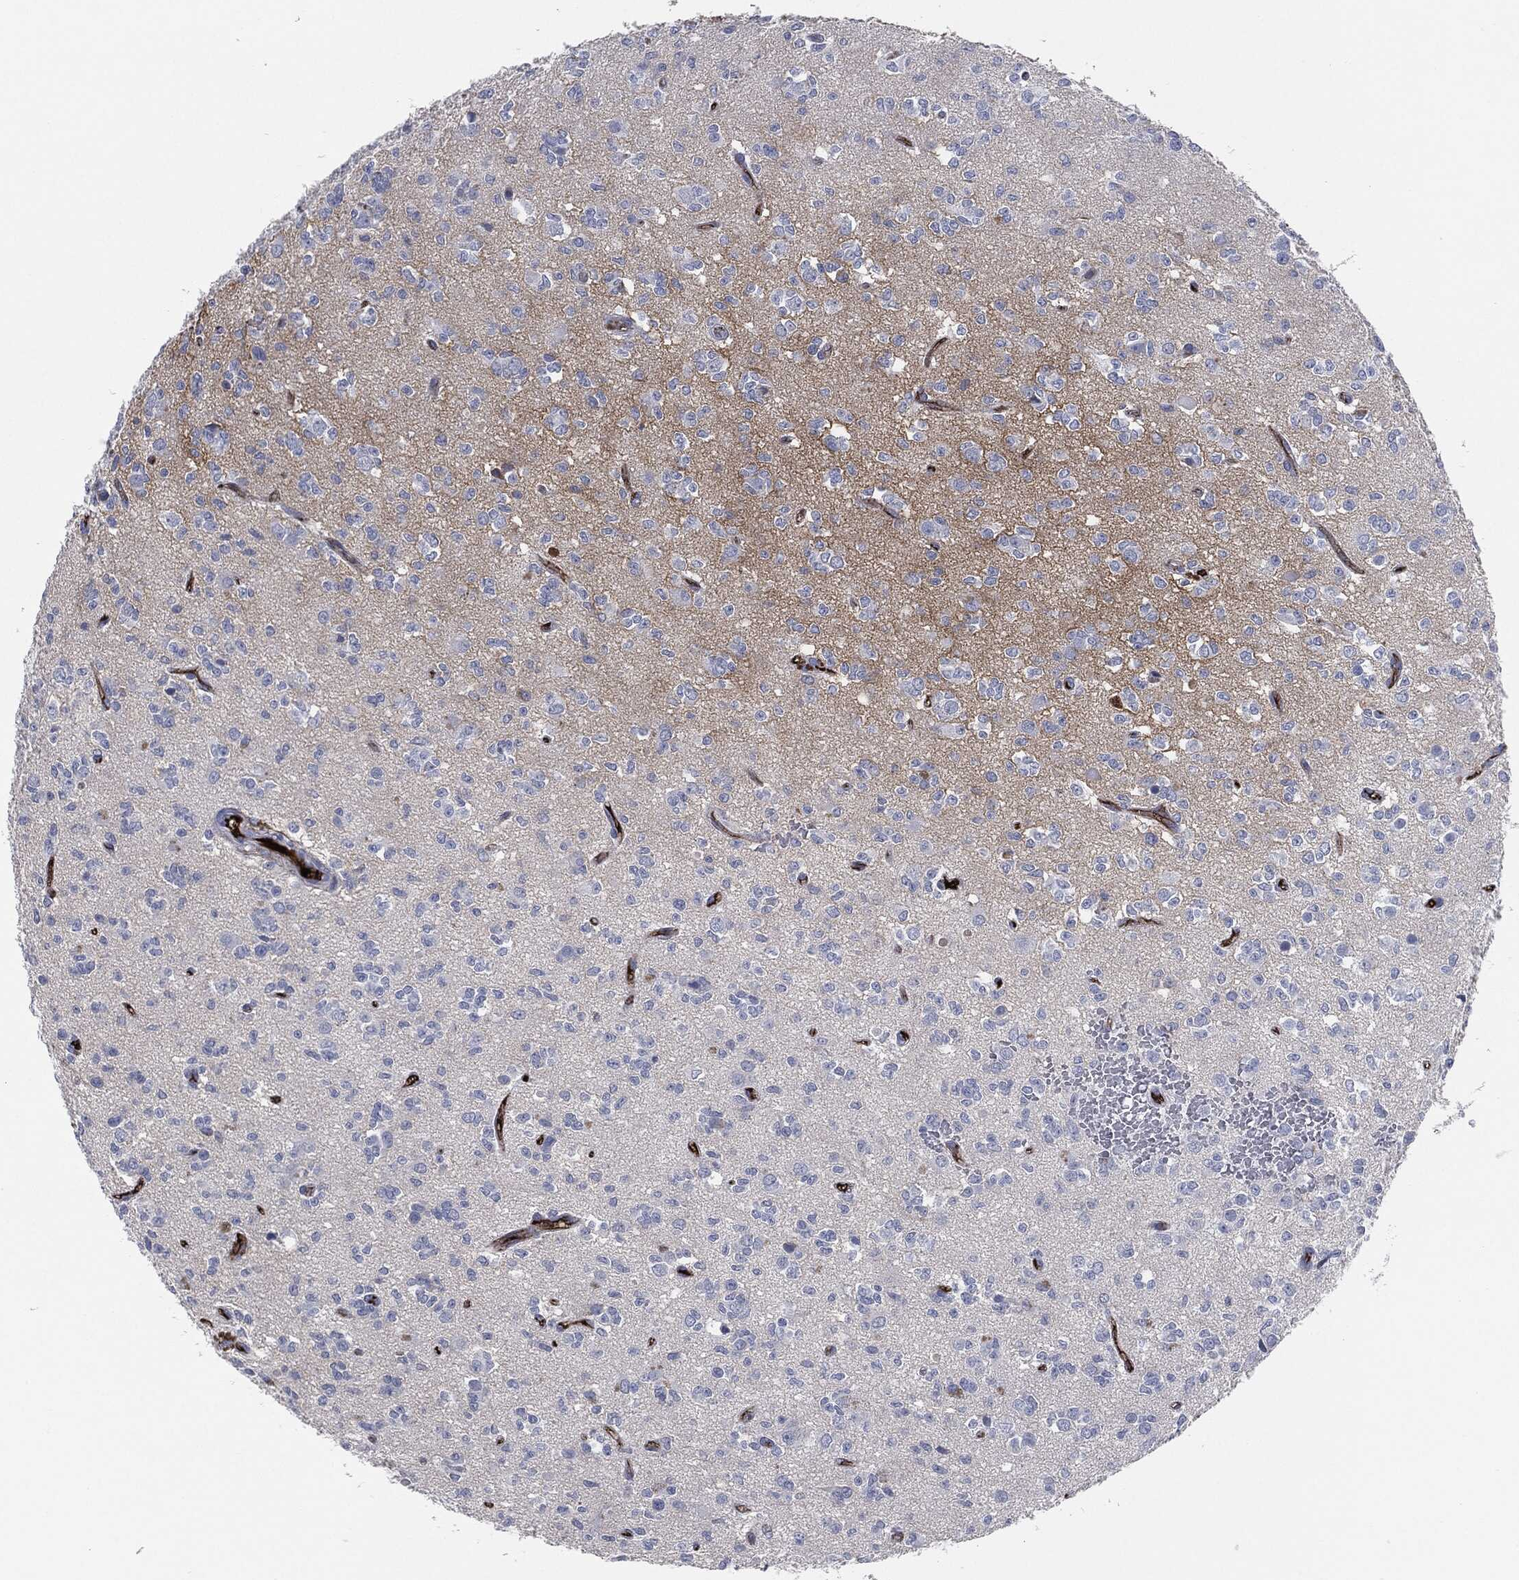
{"staining": {"intensity": "negative", "quantity": "none", "location": "none"}, "tissue": "glioma", "cell_type": "Tumor cells", "image_type": "cancer", "snomed": [{"axis": "morphology", "description": "Glioma, malignant, Low grade"}, {"axis": "topography", "description": "Brain"}], "caption": "This micrograph is of malignant glioma (low-grade) stained with immunohistochemistry to label a protein in brown with the nuclei are counter-stained blue. There is no staining in tumor cells.", "gene": "APOB", "patient": {"sex": "female", "age": 45}}